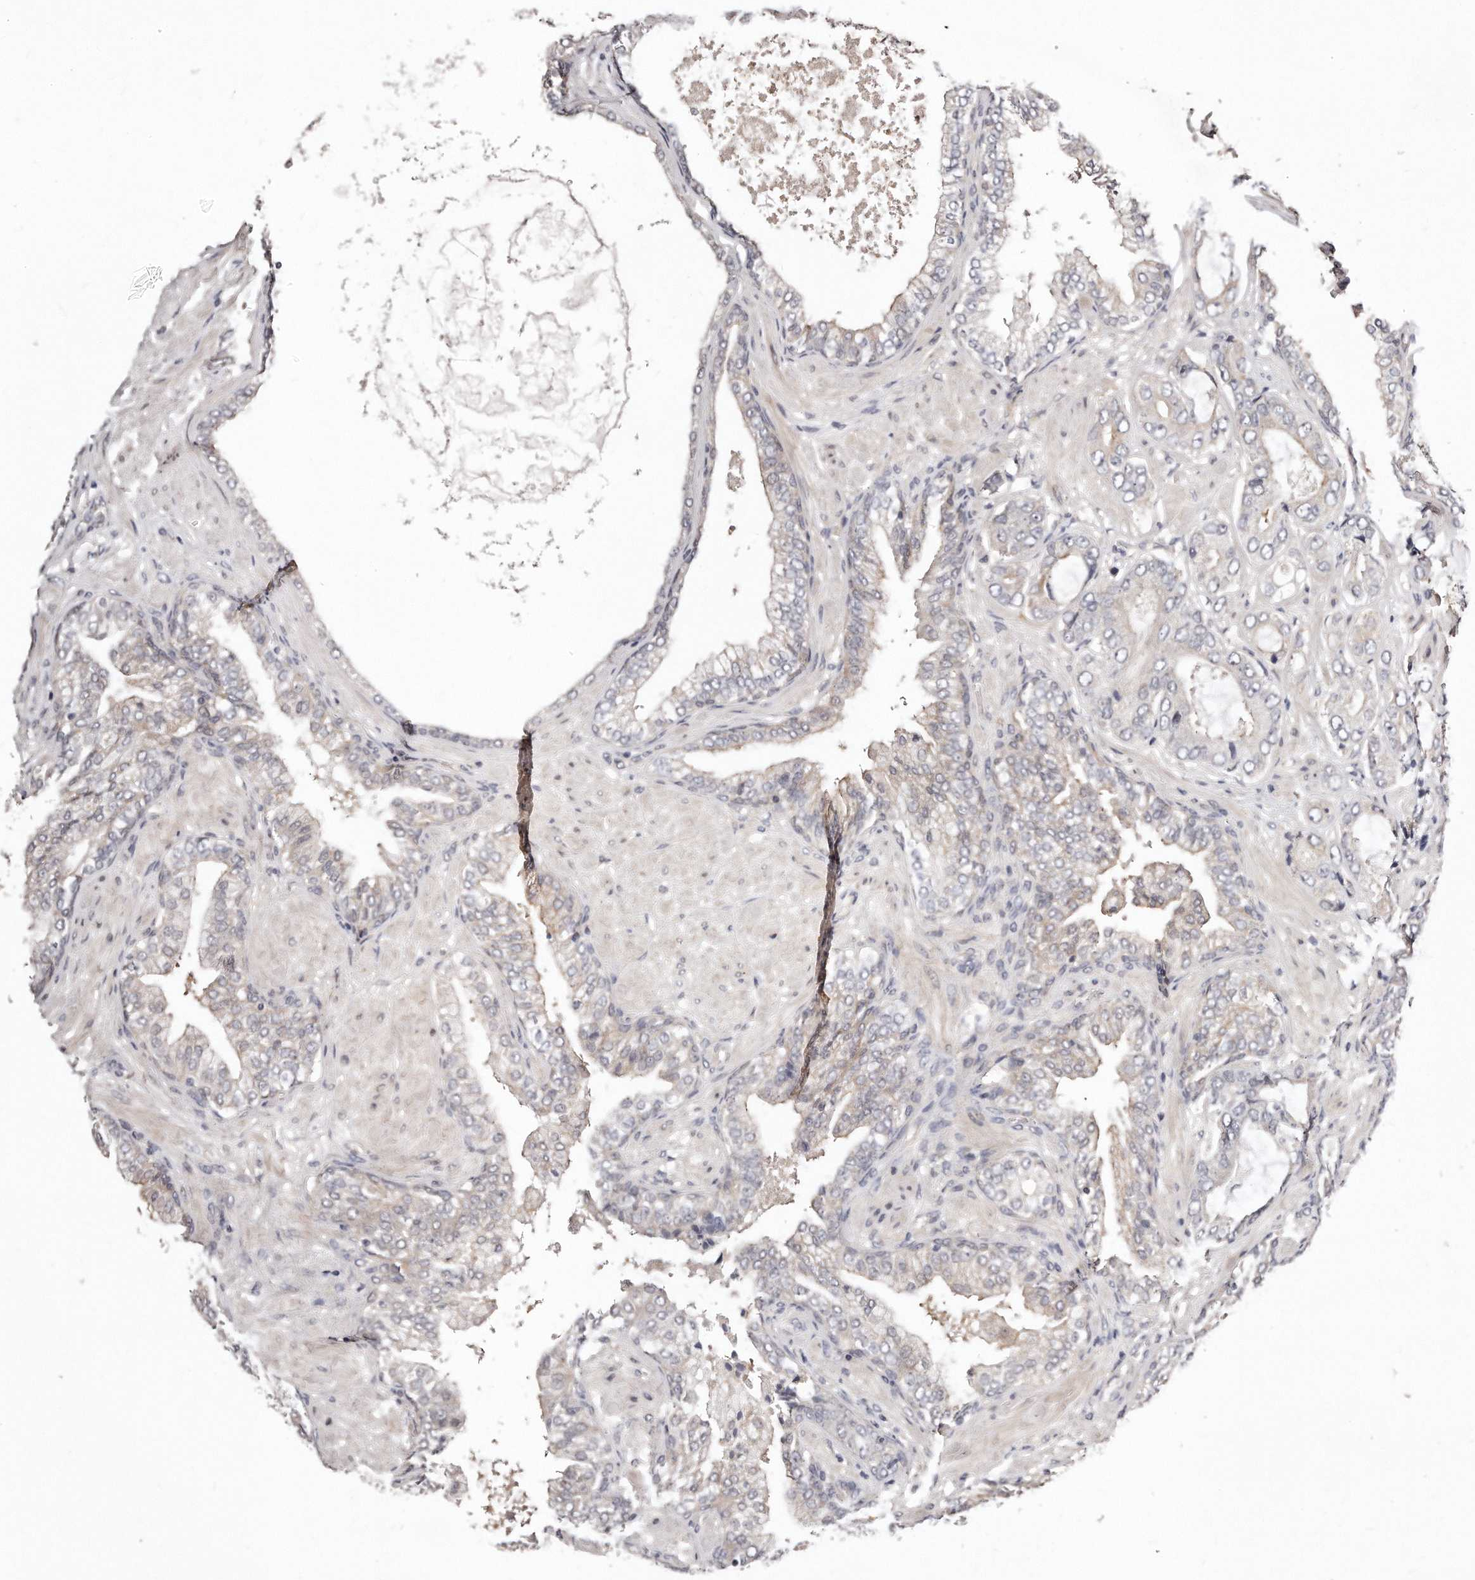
{"staining": {"intensity": "weak", "quantity": "<25%", "location": "cytoplasmic/membranous"}, "tissue": "prostate cancer", "cell_type": "Tumor cells", "image_type": "cancer", "snomed": [{"axis": "morphology", "description": "Adenocarcinoma, High grade"}, {"axis": "topography", "description": "Prostate"}], "caption": "The image displays no significant expression in tumor cells of prostate adenocarcinoma (high-grade).", "gene": "CASZ1", "patient": {"sex": "male", "age": 59}}